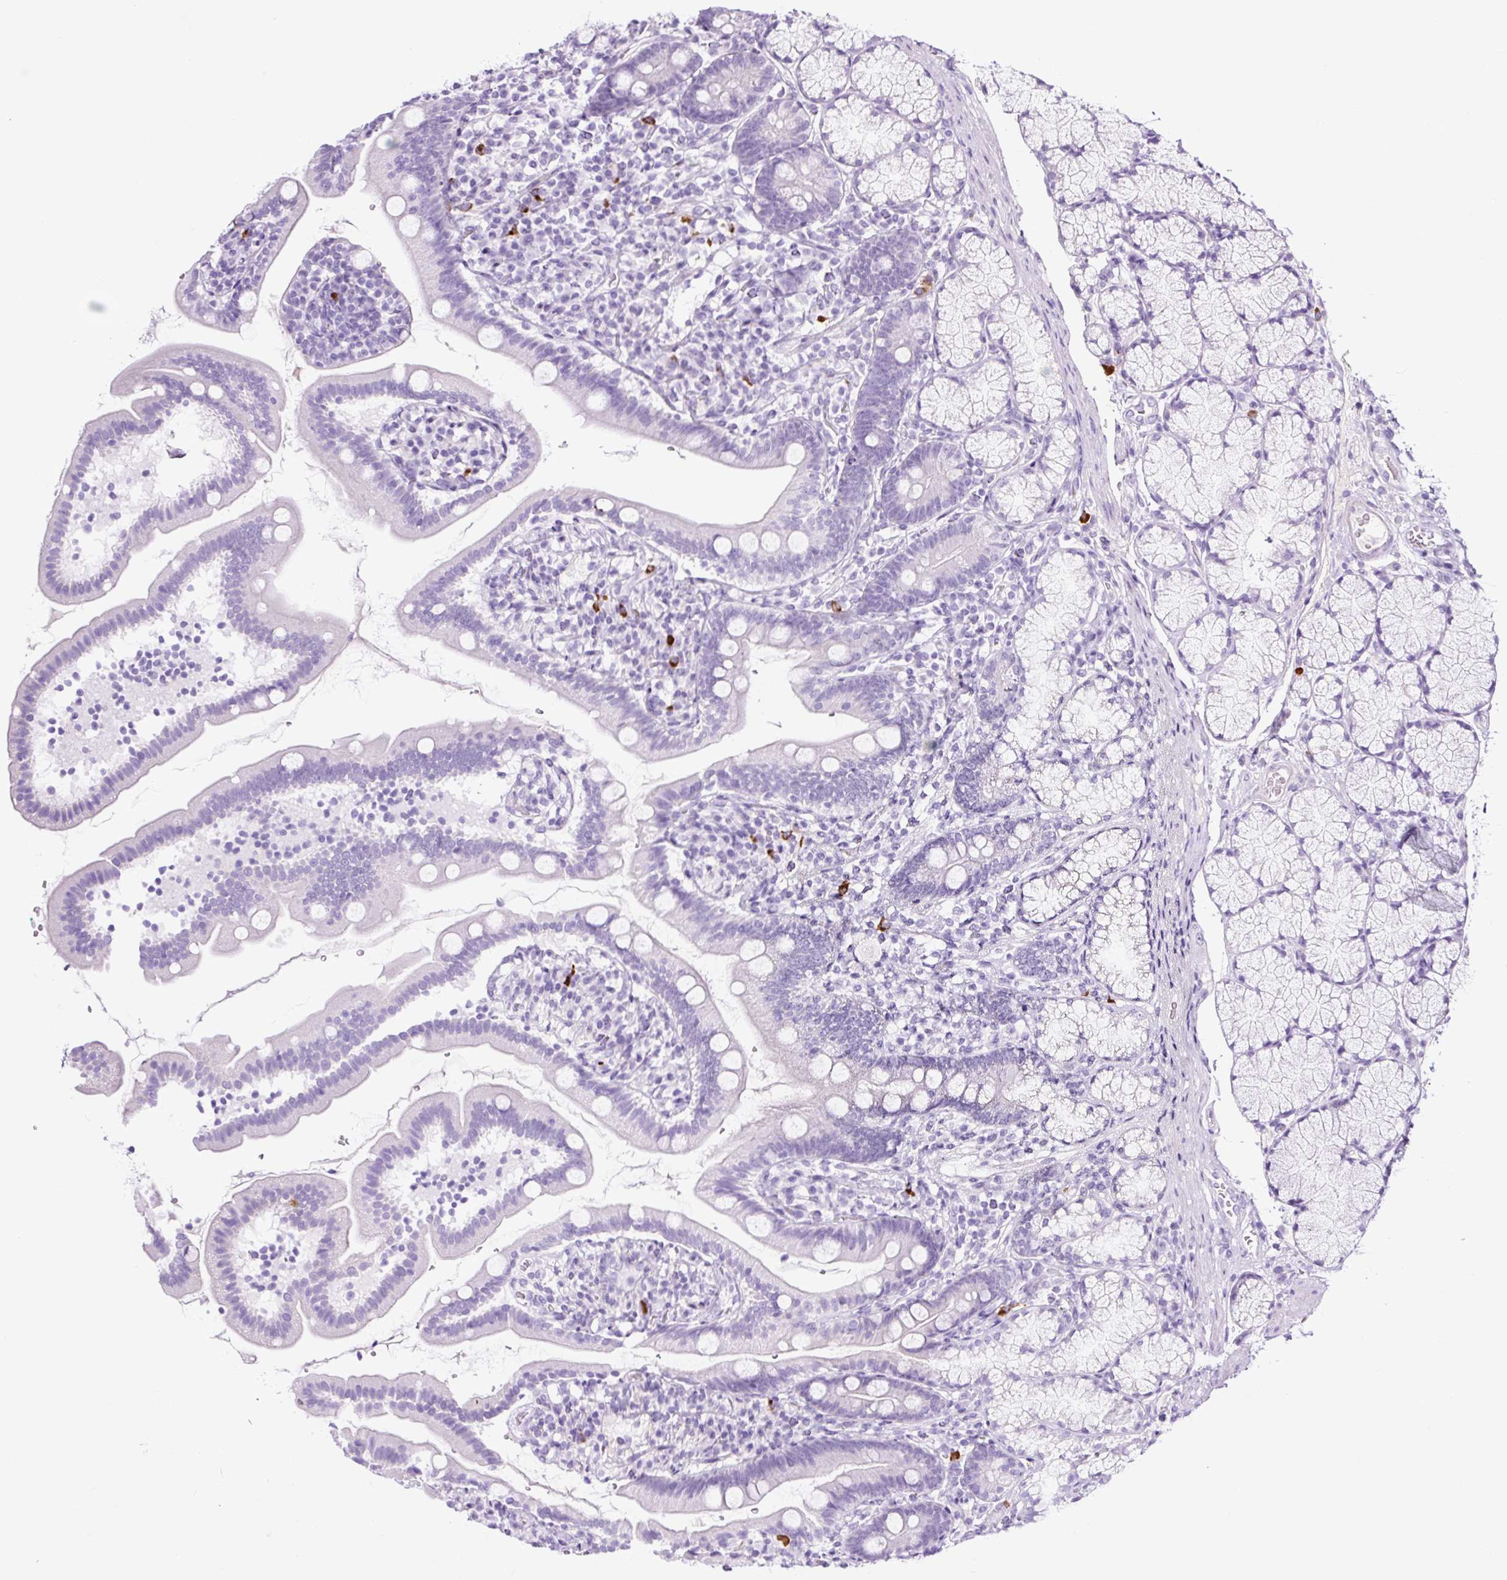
{"staining": {"intensity": "negative", "quantity": "none", "location": "none"}, "tissue": "duodenum", "cell_type": "Glandular cells", "image_type": "normal", "snomed": [{"axis": "morphology", "description": "Normal tissue, NOS"}, {"axis": "topography", "description": "Duodenum"}], "caption": "Immunohistochemistry of normal human duodenum demonstrates no staining in glandular cells. The staining was performed using DAB (3,3'-diaminobenzidine) to visualize the protein expression in brown, while the nuclei were stained in blue with hematoxylin (Magnification: 20x).", "gene": "RNF212B", "patient": {"sex": "female", "age": 67}}